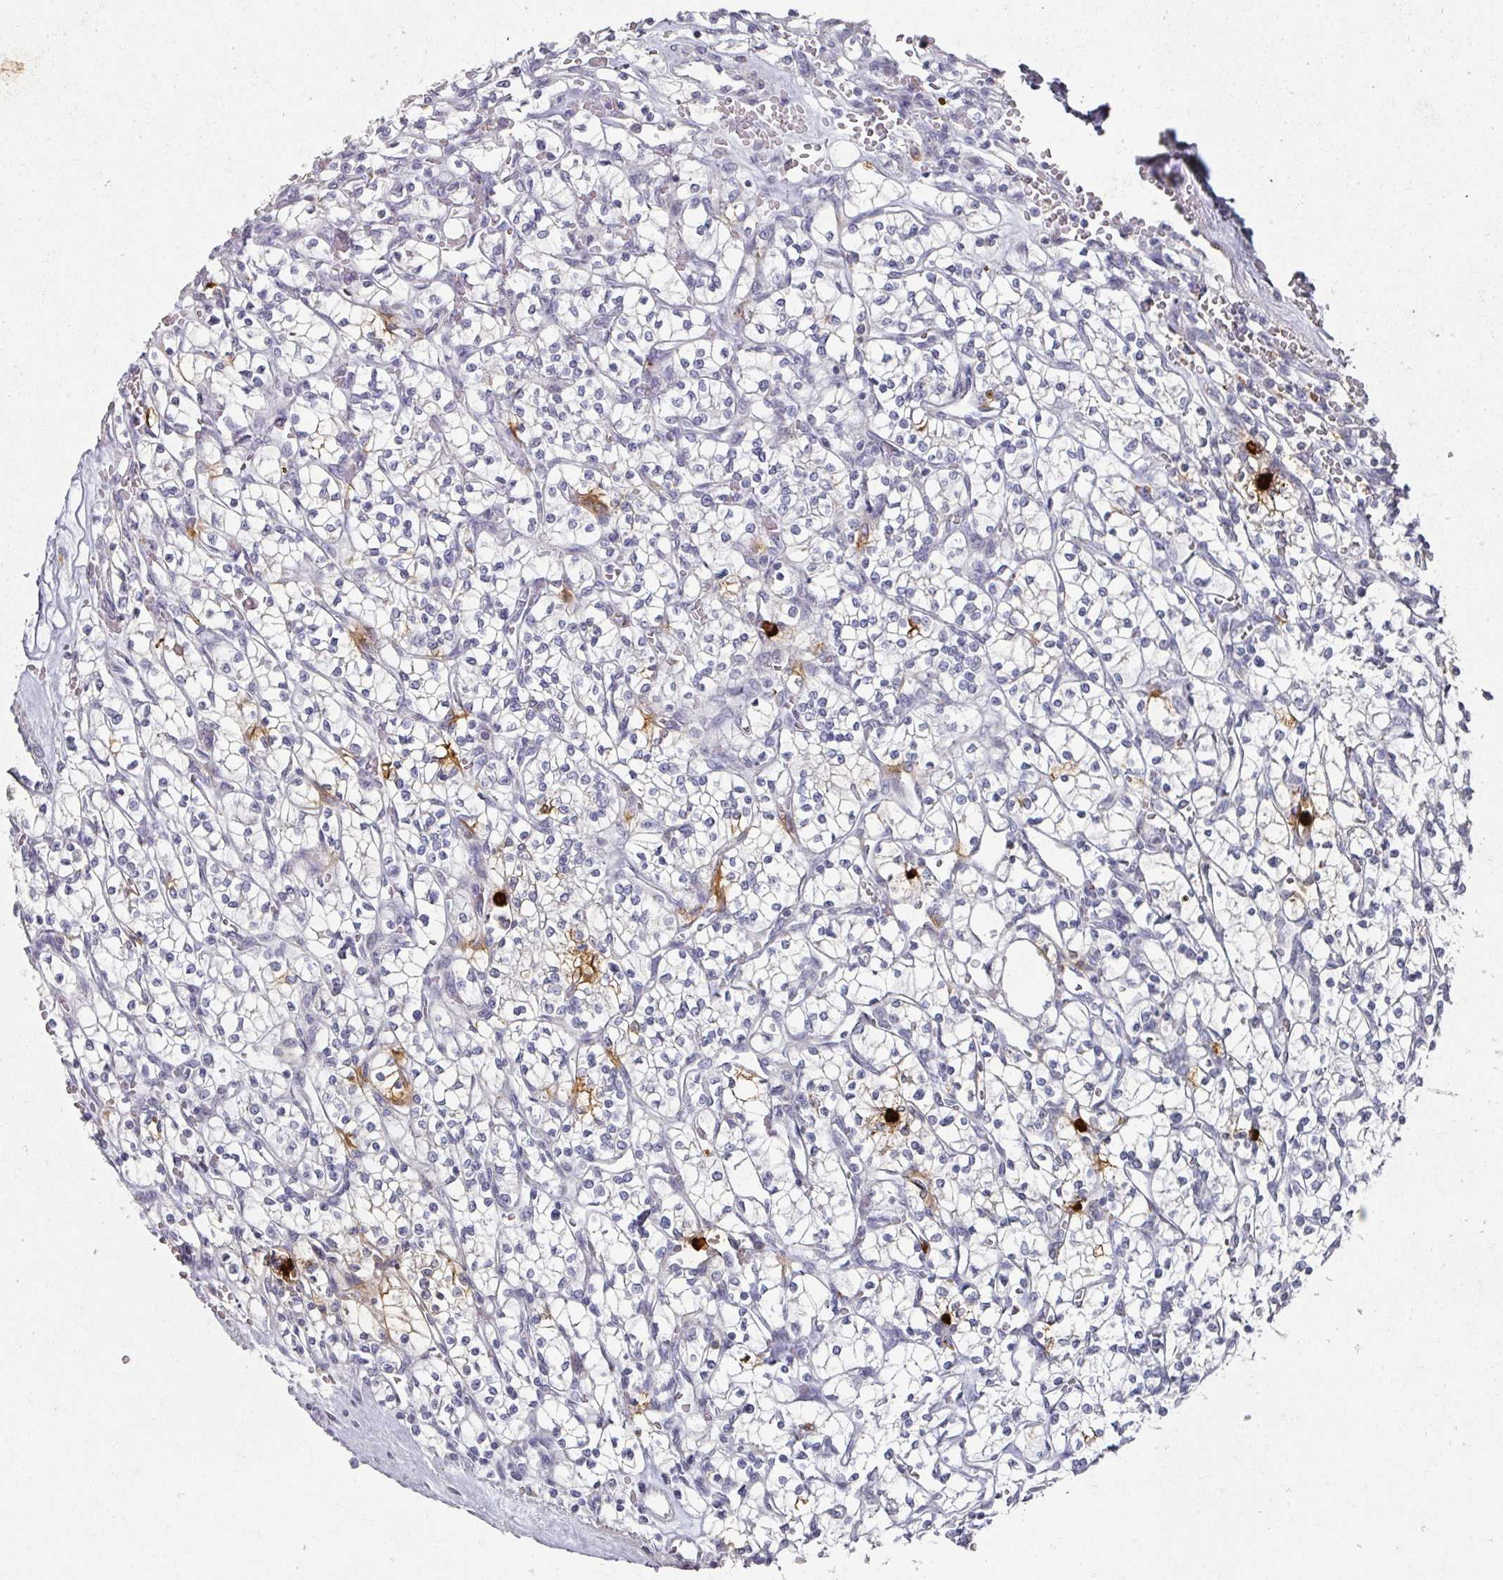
{"staining": {"intensity": "moderate", "quantity": "<25%", "location": "cytoplasmic/membranous"}, "tissue": "renal cancer", "cell_type": "Tumor cells", "image_type": "cancer", "snomed": [{"axis": "morphology", "description": "Adenocarcinoma, NOS"}, {"axis": "topography", "description": "Kidney"}], "caption": "Moderate cytoplasmic/membranous protein expression is appreciated in approximately <25% of tumor cells in renal cancer. Using DAB (brown) and hematoxylin (blue) stains, captured at high magnification using brightfield microscopy.", "gene": "CAMP", "patient": {"sex": "female", "age": 64}}